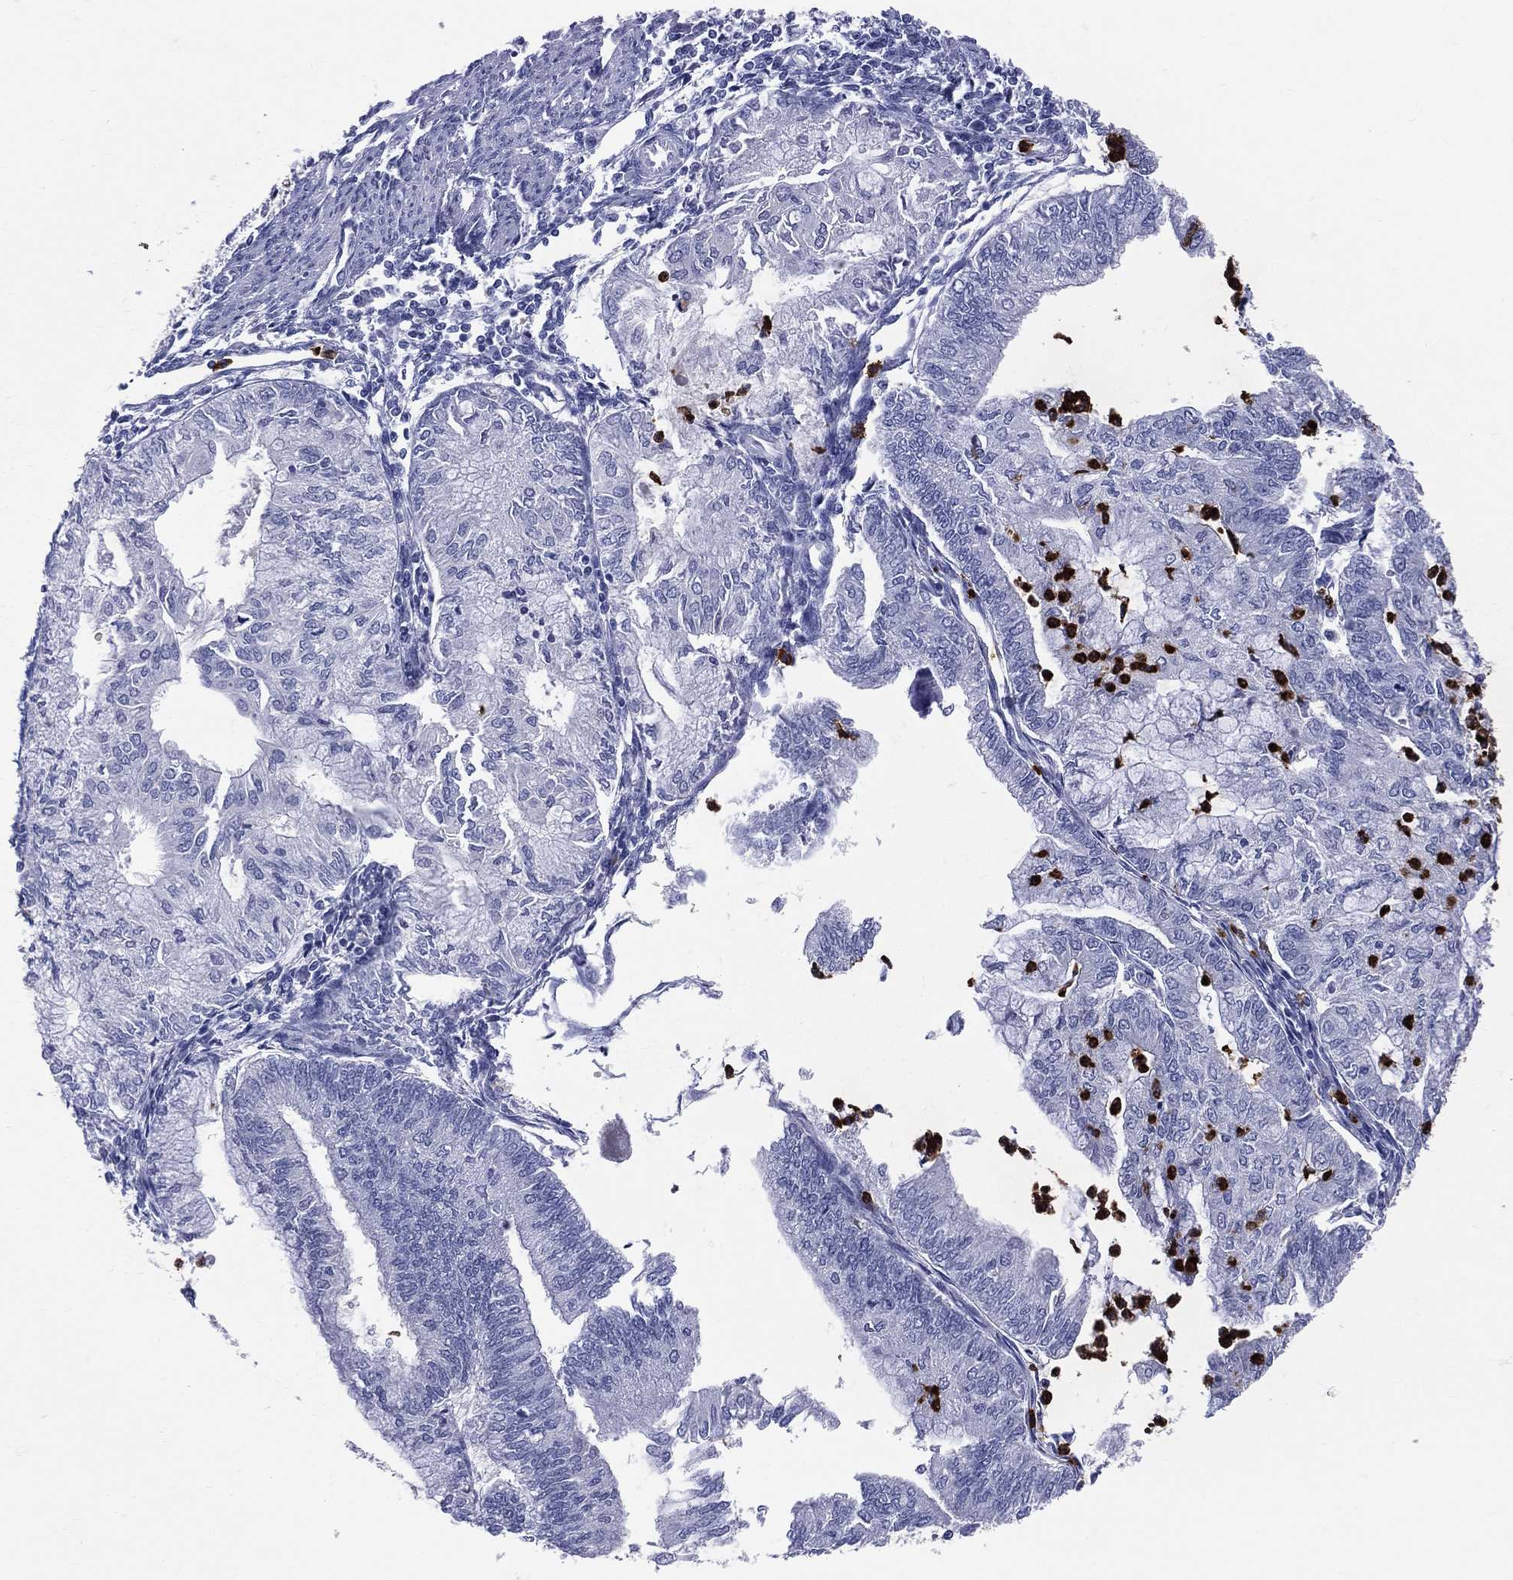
{"staining": {"intensity": "negative", "quantity": "none", "location": "none"}, "tissue": "endometrial cancer", "cell_type": "Tumor cells", "image_type": "cancer", "snomed": [{"axis": "morphology", "description": "Adenocarcinoma, NOS"}, {"axis": "topography", "description": "Endometrium"}], "caption": "This is an immunohistochemistry (IHC) photomicrograph of adenocarcinoma (endometrial). There is no staining in tumor cells.", "gene": "PGLYRP1", "patient": {"sex": "female", "age": 59}}